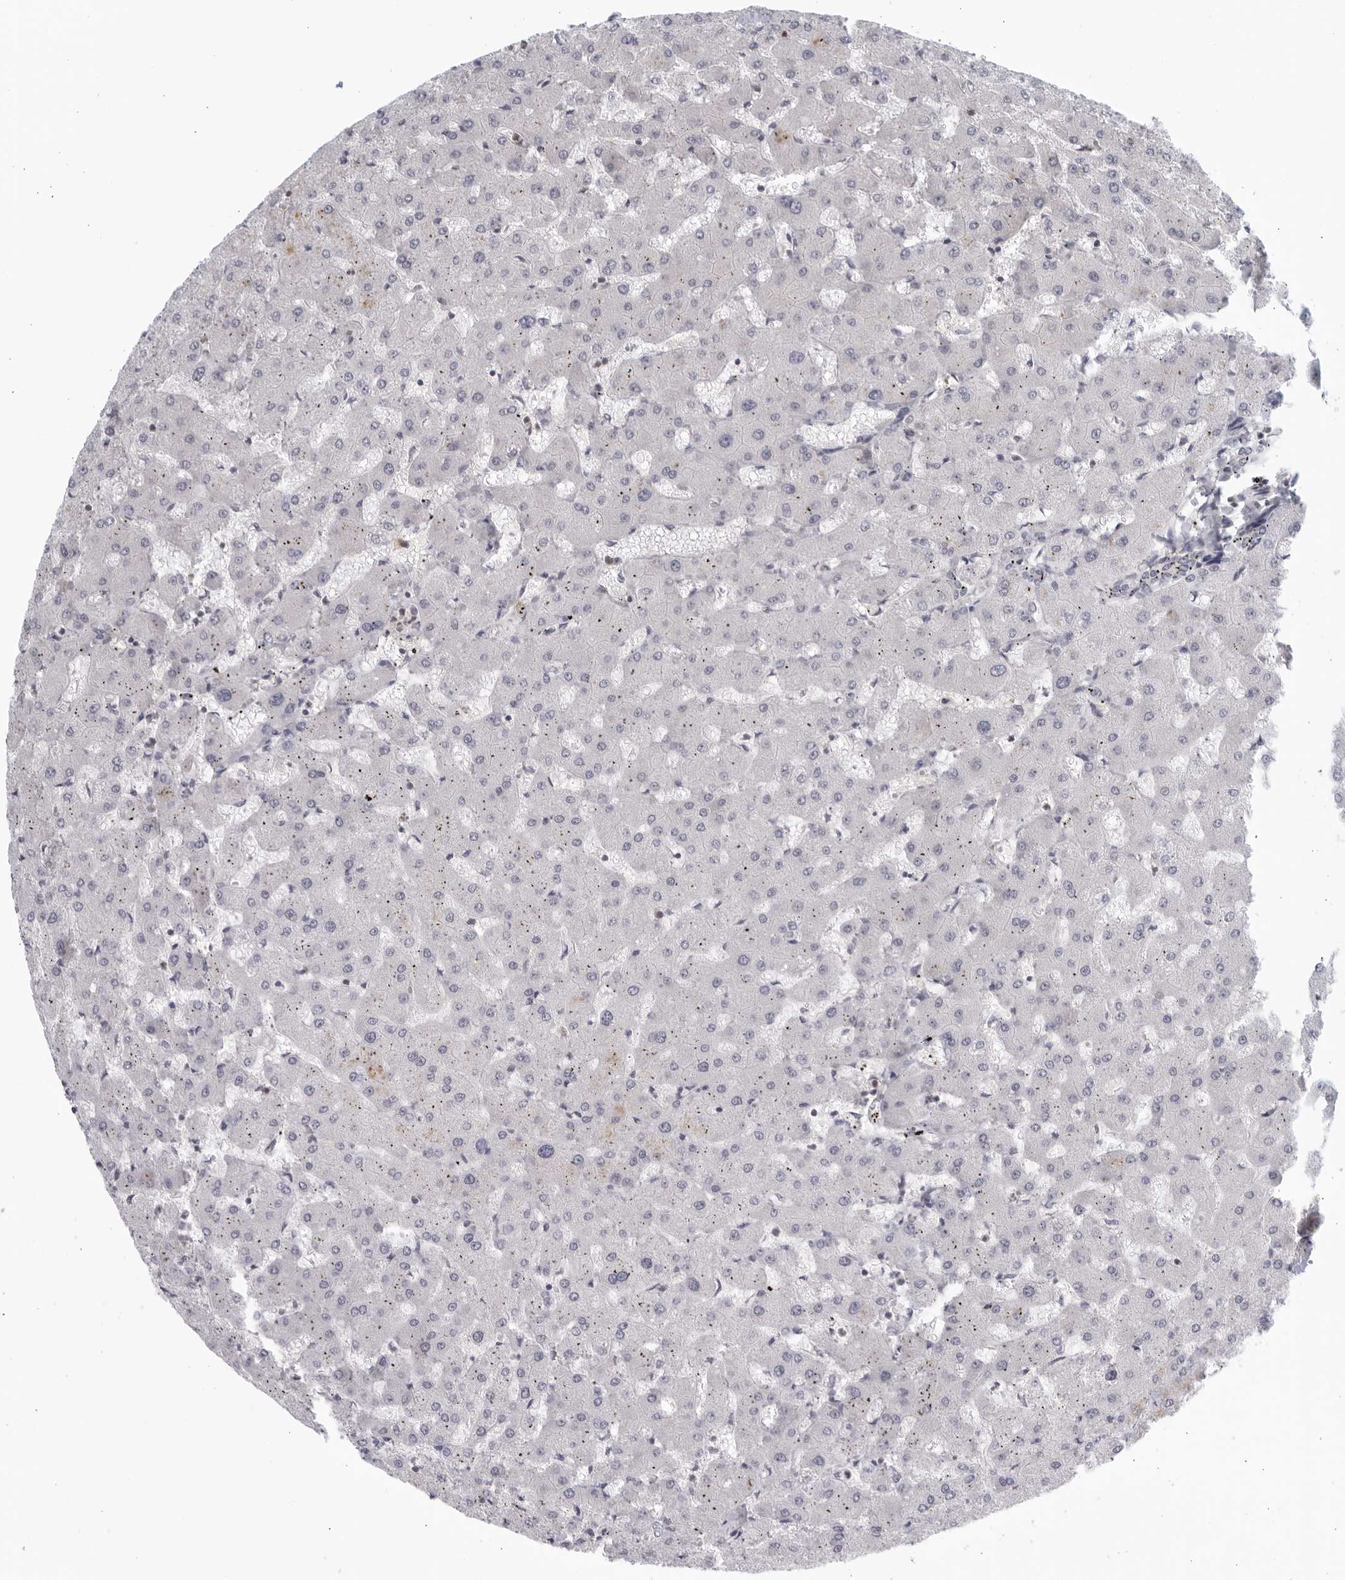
{"staining": {"intensity": "negative", "quantity": "none", "location": "none"}, "tissue": "liver", "cell_type": "Cholangiocytes", "image_type": "normal", "snomed": [{"axis": "morphology", "description": "Normal tissue, NOS"}, {"axis": "topography", "description": "Liver"}], "caption": "IHC image of unremarkable liver stained for a protein (brown), which demonstrates no staining in cholangiocytes. (DAB (3,3'-diaminobenzidine) immunohistochemistry visualized using brightfield microscopy, high magnification).", "gene": "SERTAD4", "patient": {"sex": "female", "age": 63}}